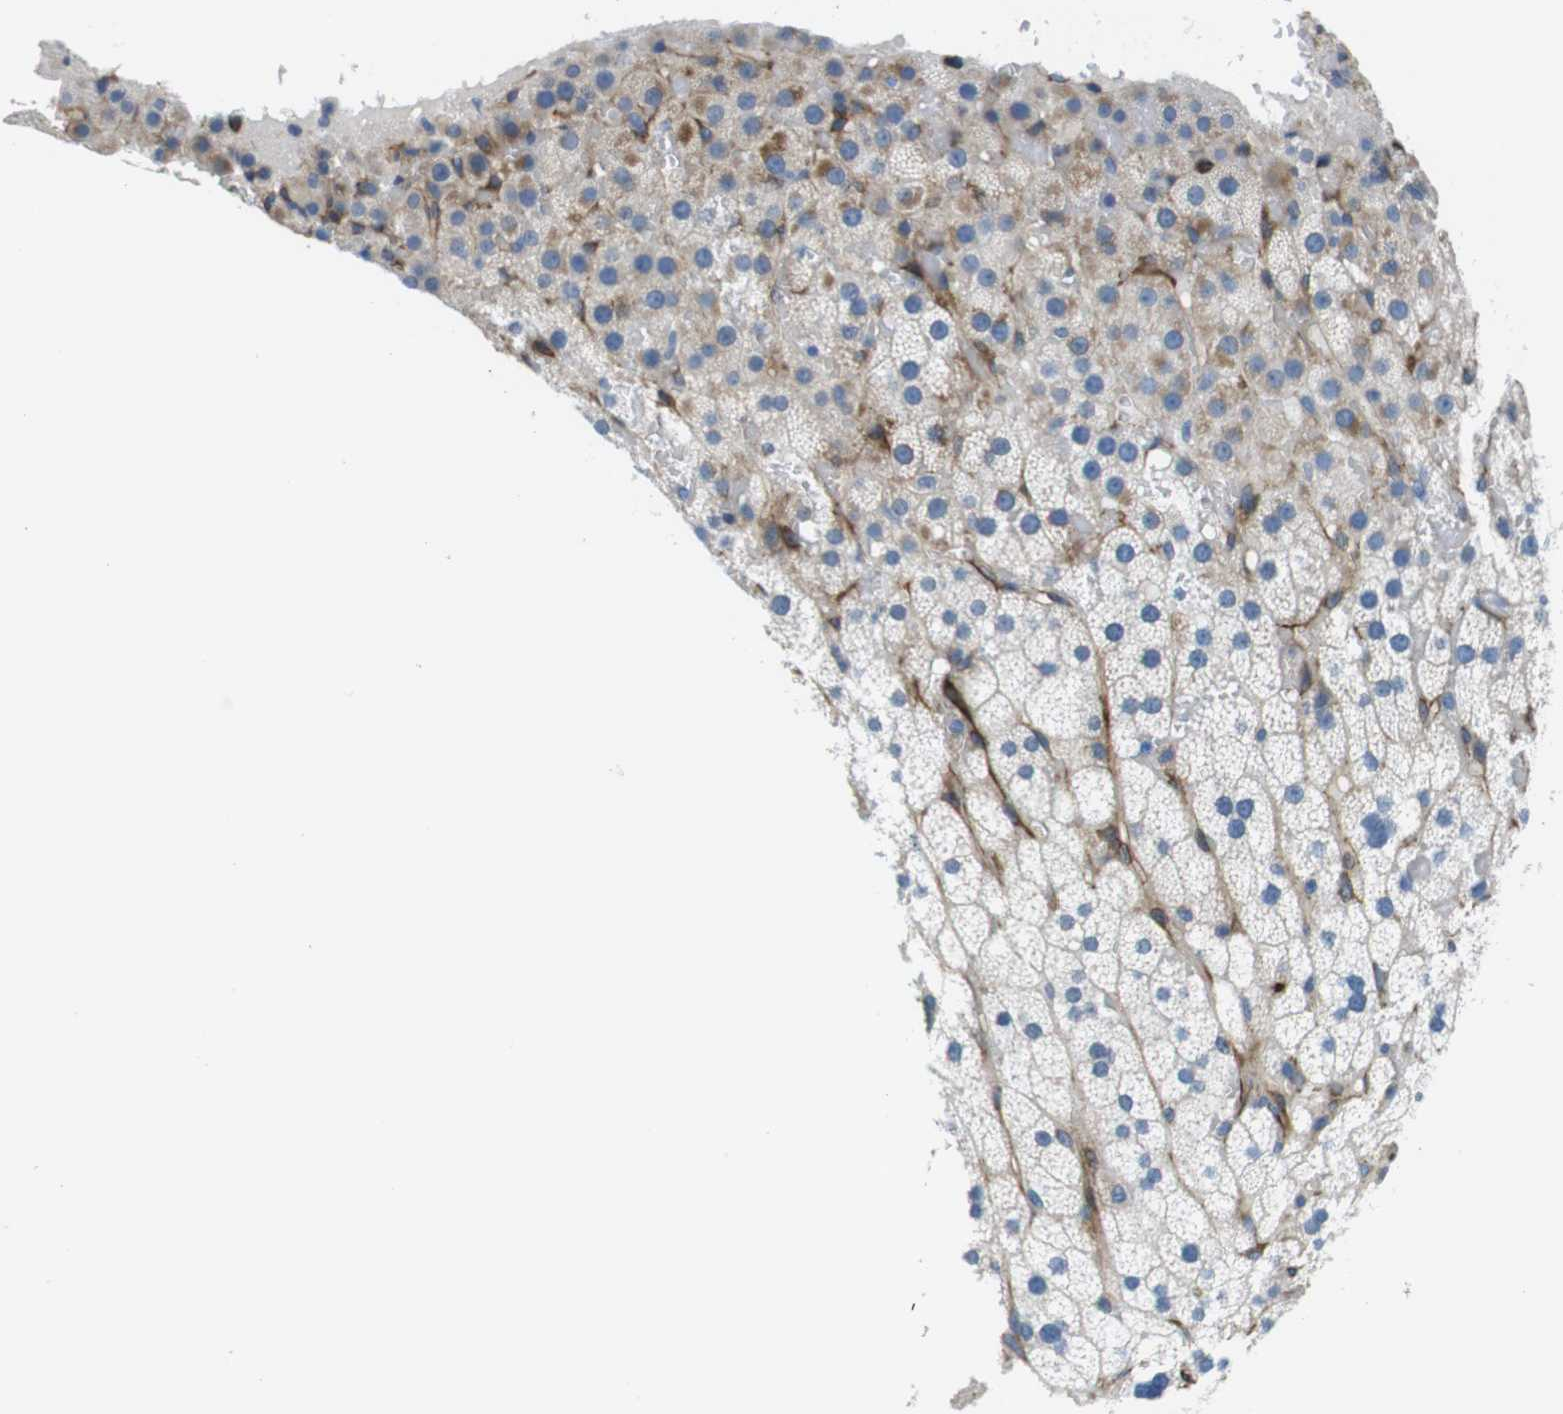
{"staining": {"intensity": "moderate", "quantity": "<25%", "location": "cytoplasmic/membranous"}, "tissue": "adrenal gland", "cell_type": "Glandular cells", "image_type": "normal", "snomed": [{"axis": "morphology", "description": "Normal tissue, NOS"}, {"axis": "topography", "description": "Adrenal gland"}], "caption": "This histopathology image exhibits immunohistochemistry (IHC) staining of normal human adrenal gland, with low moderate cytoplasmic/membranous expression in approximately <25% of glandular cells.", "gene": "EMP2", "patient": {"sex": "male", "age": 35}}